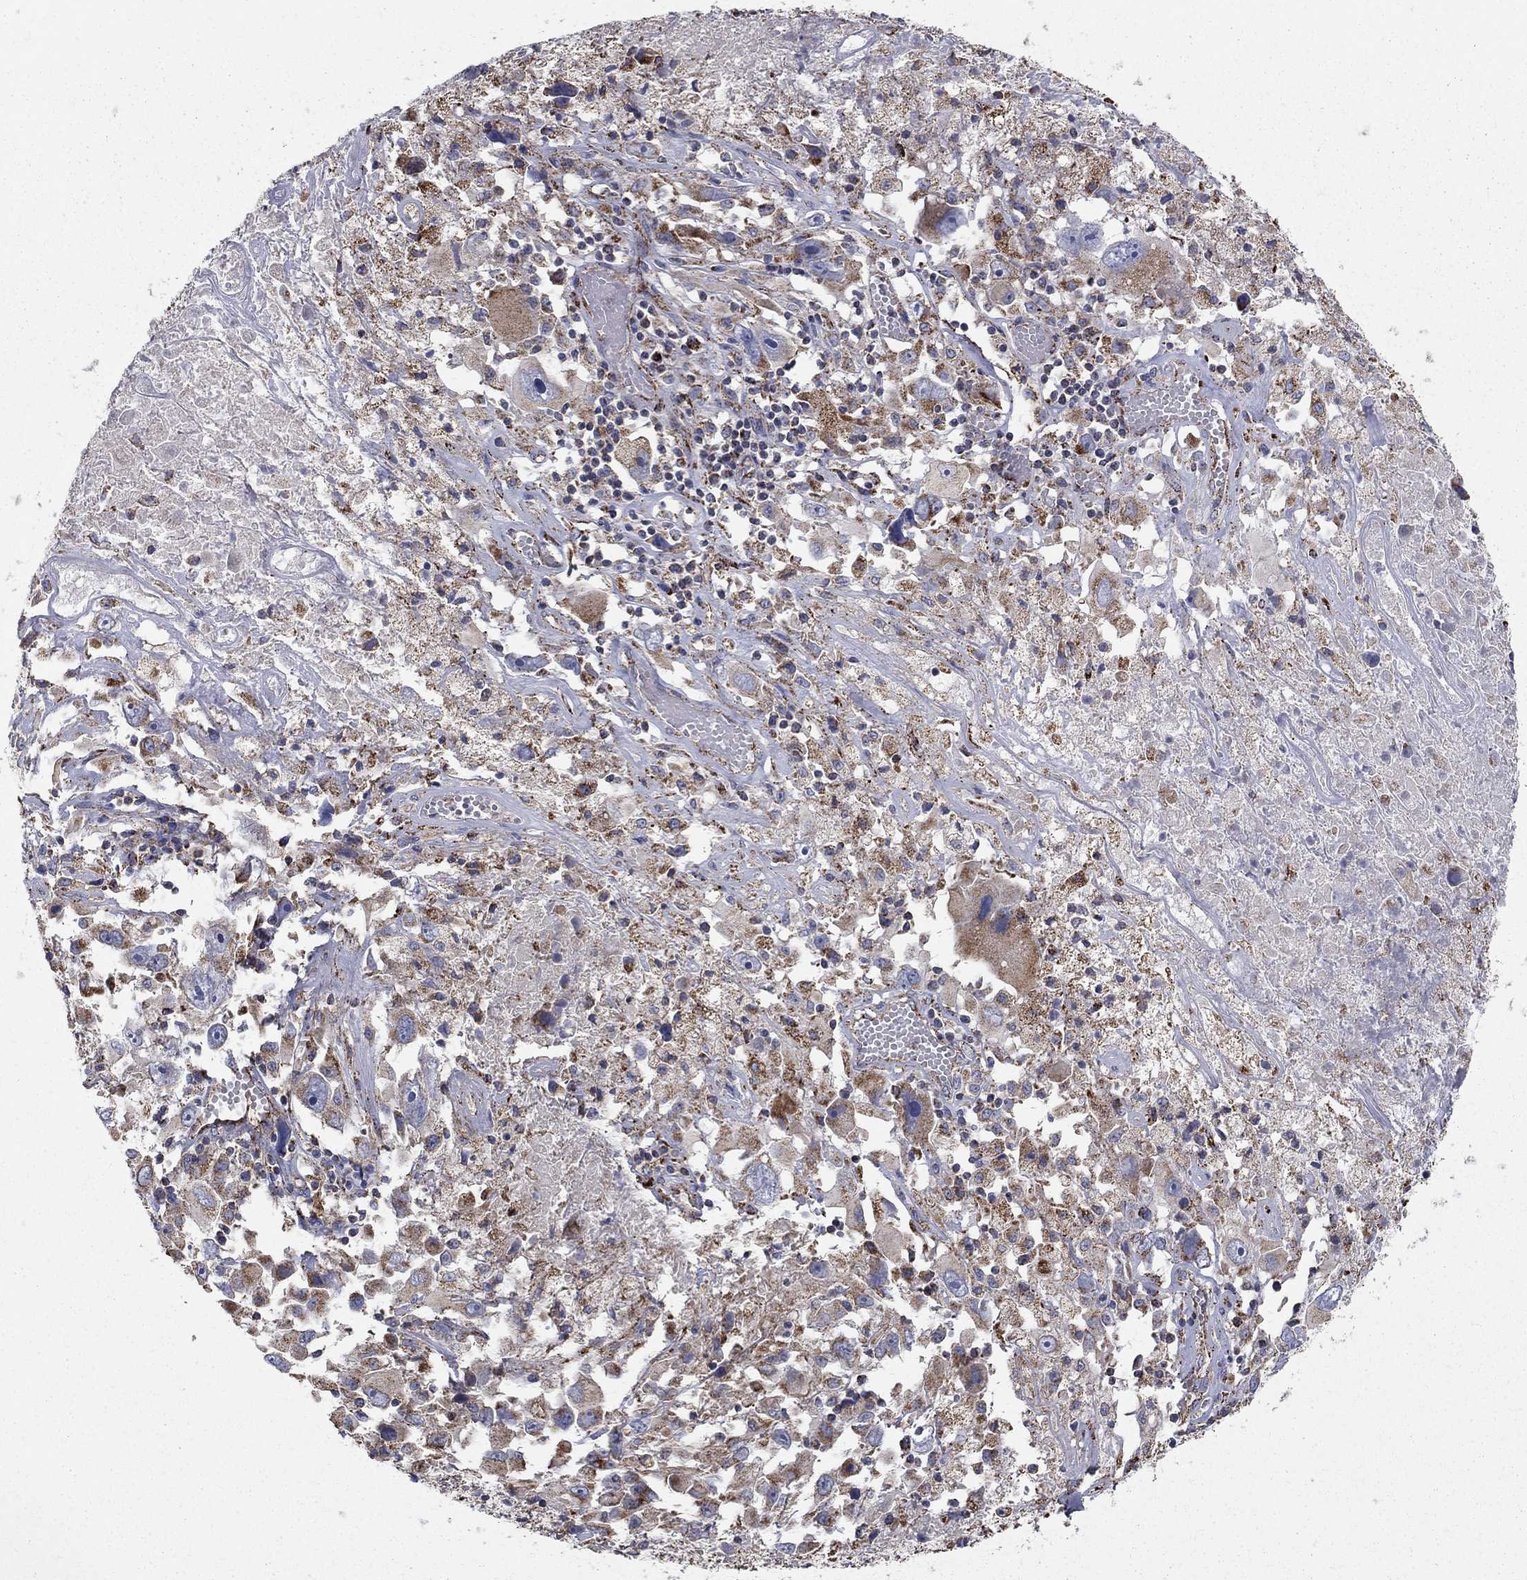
{"staining": {"intensity": "strong", "quantity": "25%-75%", "location": "cytoplasmic/membranous"}, "tissue": "melanoma", "cell_type": "Tumor cells", "image_type": "cancer", "snomed": [{"axis": "morphology", "description": "Malignant melanoma, Metastatic site"}, {"axis": "topography", "description": "Soft tissue"}], "caption": "IHC (DAB (3,3'-diaminobenzidine)) staining of melanoma exhibits strong cytoplasmic/membranous protein positivity in about 25%-75% of tumor cells.", "gene": "GCSH", "patient": {"sex": "male", "age": 50}}